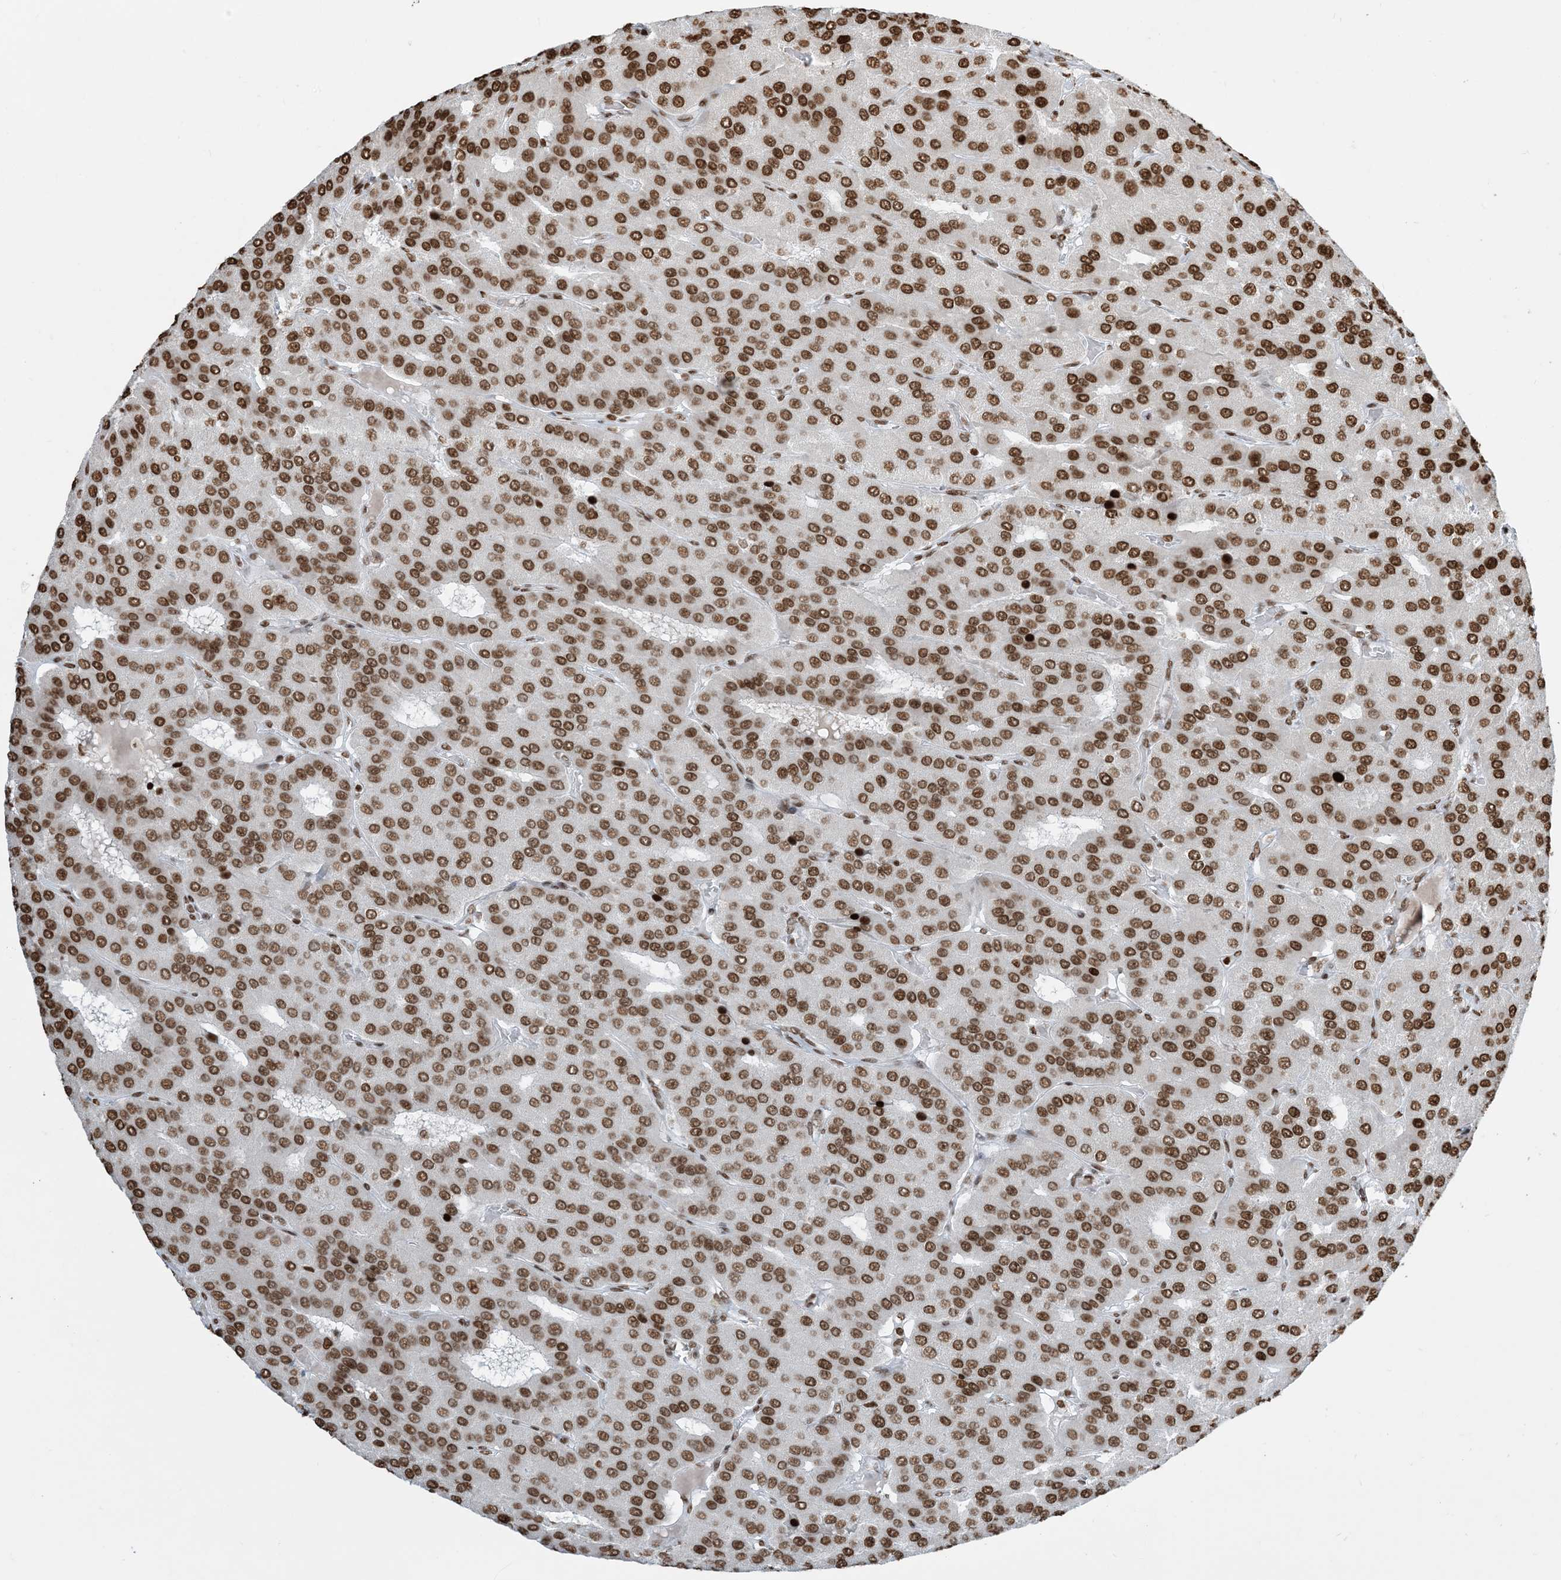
{"staining": {"intensity": "moderate", "quantity": ">75%", "location": "nuclear"}, "tissue": "parathyroid gland", "cell_type": "Glandular cells", "image_type": "normal", "snomed": [{"axis": "morphology", "description": "Normal tissue, NOS"}, {"axis": "morphology", "description": "Adenoma, NOS"}, {"axis": "topography", "description": "Parathyroid gland"}], "caption": "Immunohistochemical staining of benign parathyroid gland demonstrates moderate nuclear protein expression in approximately >75% of glandular cells.", "gene": "H3", "patient": {"sex": "female", "age": 86}}